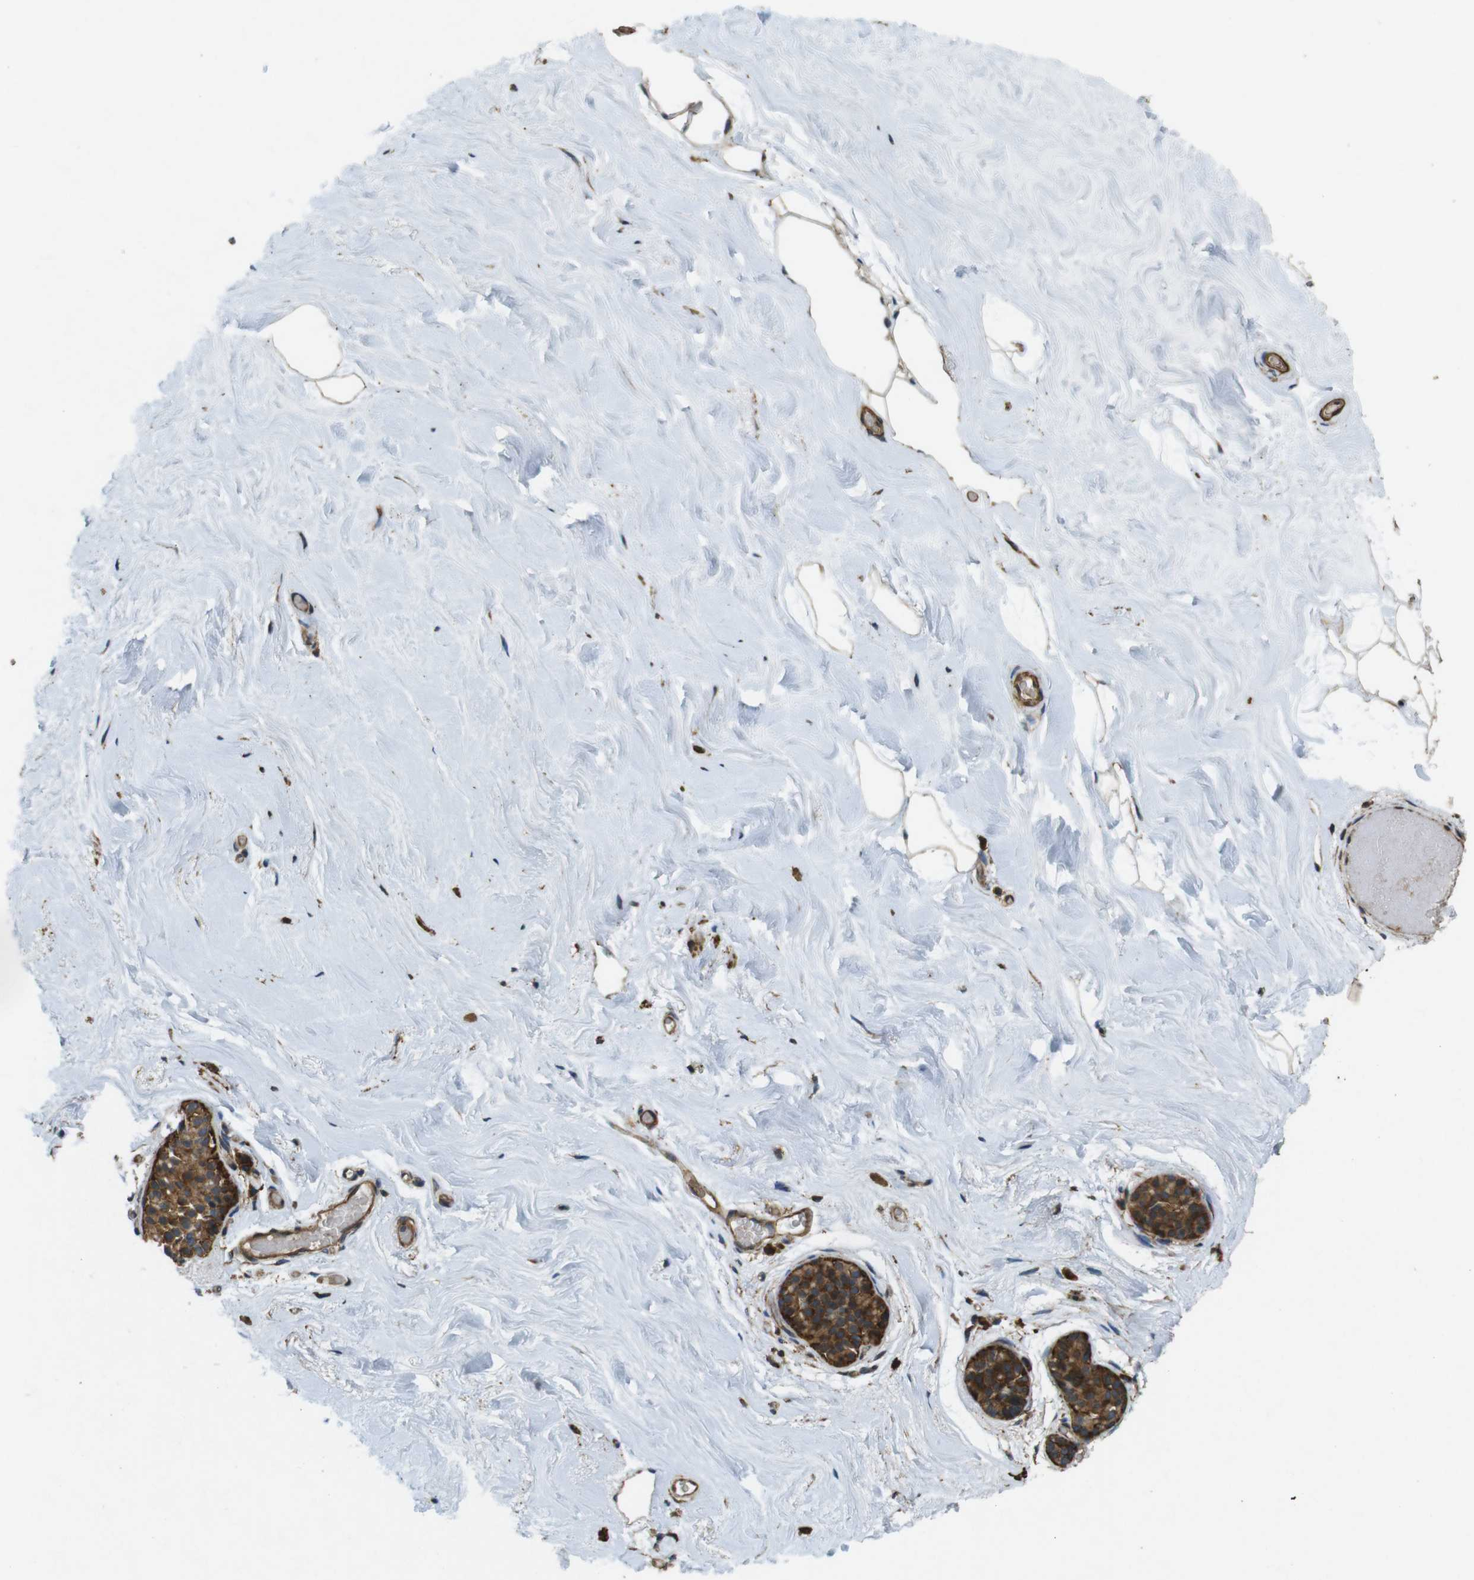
{"staining": {"intensity": "moderate", "quantity": ">75%", "location": "cytoplasmic/membranous"}, "tissue": "breast", "cell_type": "Adipocytes", "image_type": "normal", "snomed": [{"axis": "morphology", "description": "Normal tissue, NOS"}, {"axis": "topography", "description": "Breast"}], "caption": "Breast stained for a protein demonstrates moderate cytoplasmic/membranous positivity in adipocytes. (Brightfield microscopy of DAB IHC at high magnification).", "gene": "BNIP3", "patient": {"sex": "female", "age": 75}}